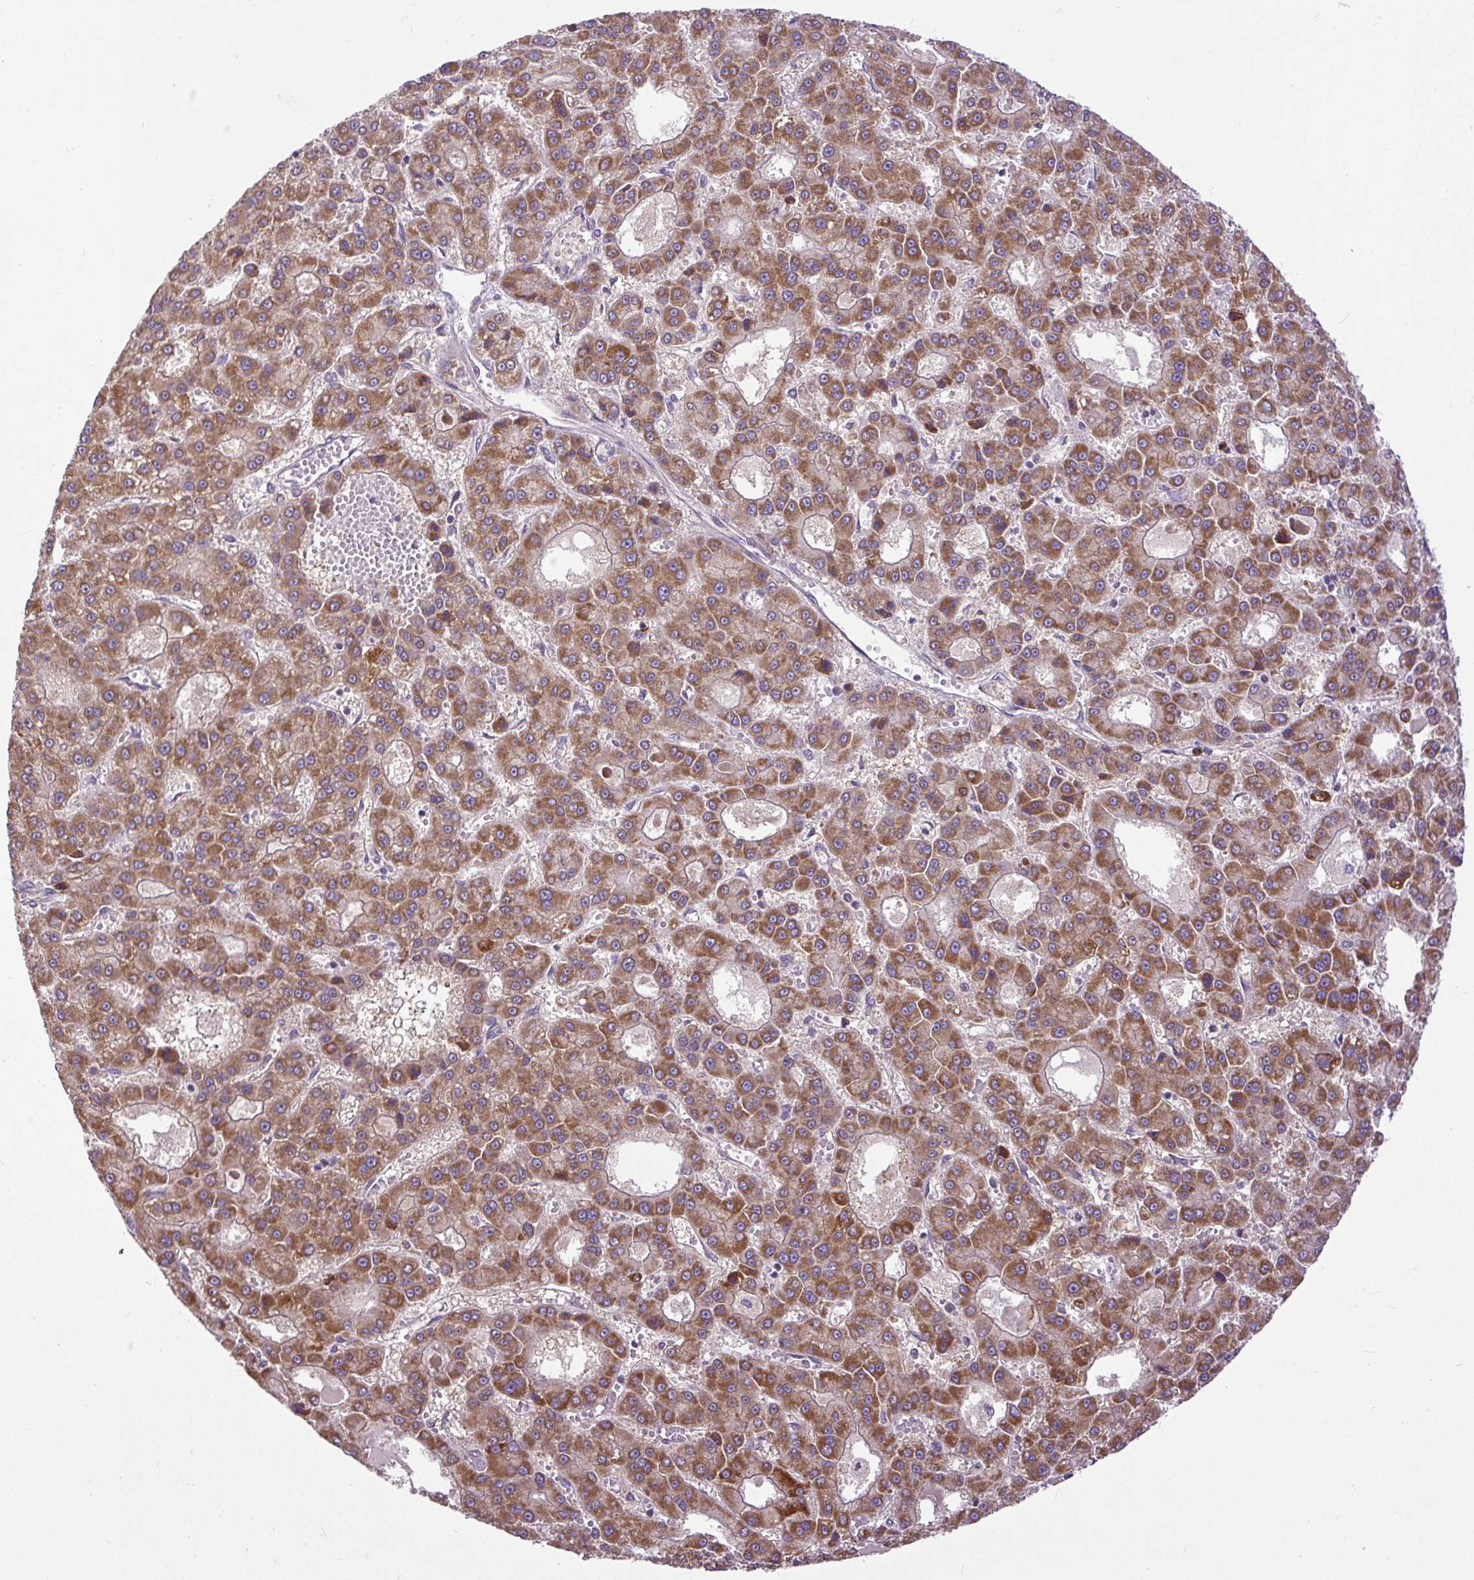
{"staining": {"intensity": "moderate", "quantity": ">75%", "location": "cytoplasmic/membranous"}, "tissue": "liver cancer", "cell_type": "Tumor cells", "image_type": "cancer", "snomed": [{"axis": "morphology", "description": "Carcinoma, Hepatocellular, NOS"}, {"axis": "topography", "description": "Liver"}], "caption": "IHC histopathology image of liver cancer (hepatocellular carcinoma) stained for a protein (brown), which displays medium levels of moderate cytoplasmic/membranous positivity in approximately >75% of tumor cells.", "gene": "TM2D3", "patient": {"sex": "male", "age": 70}}